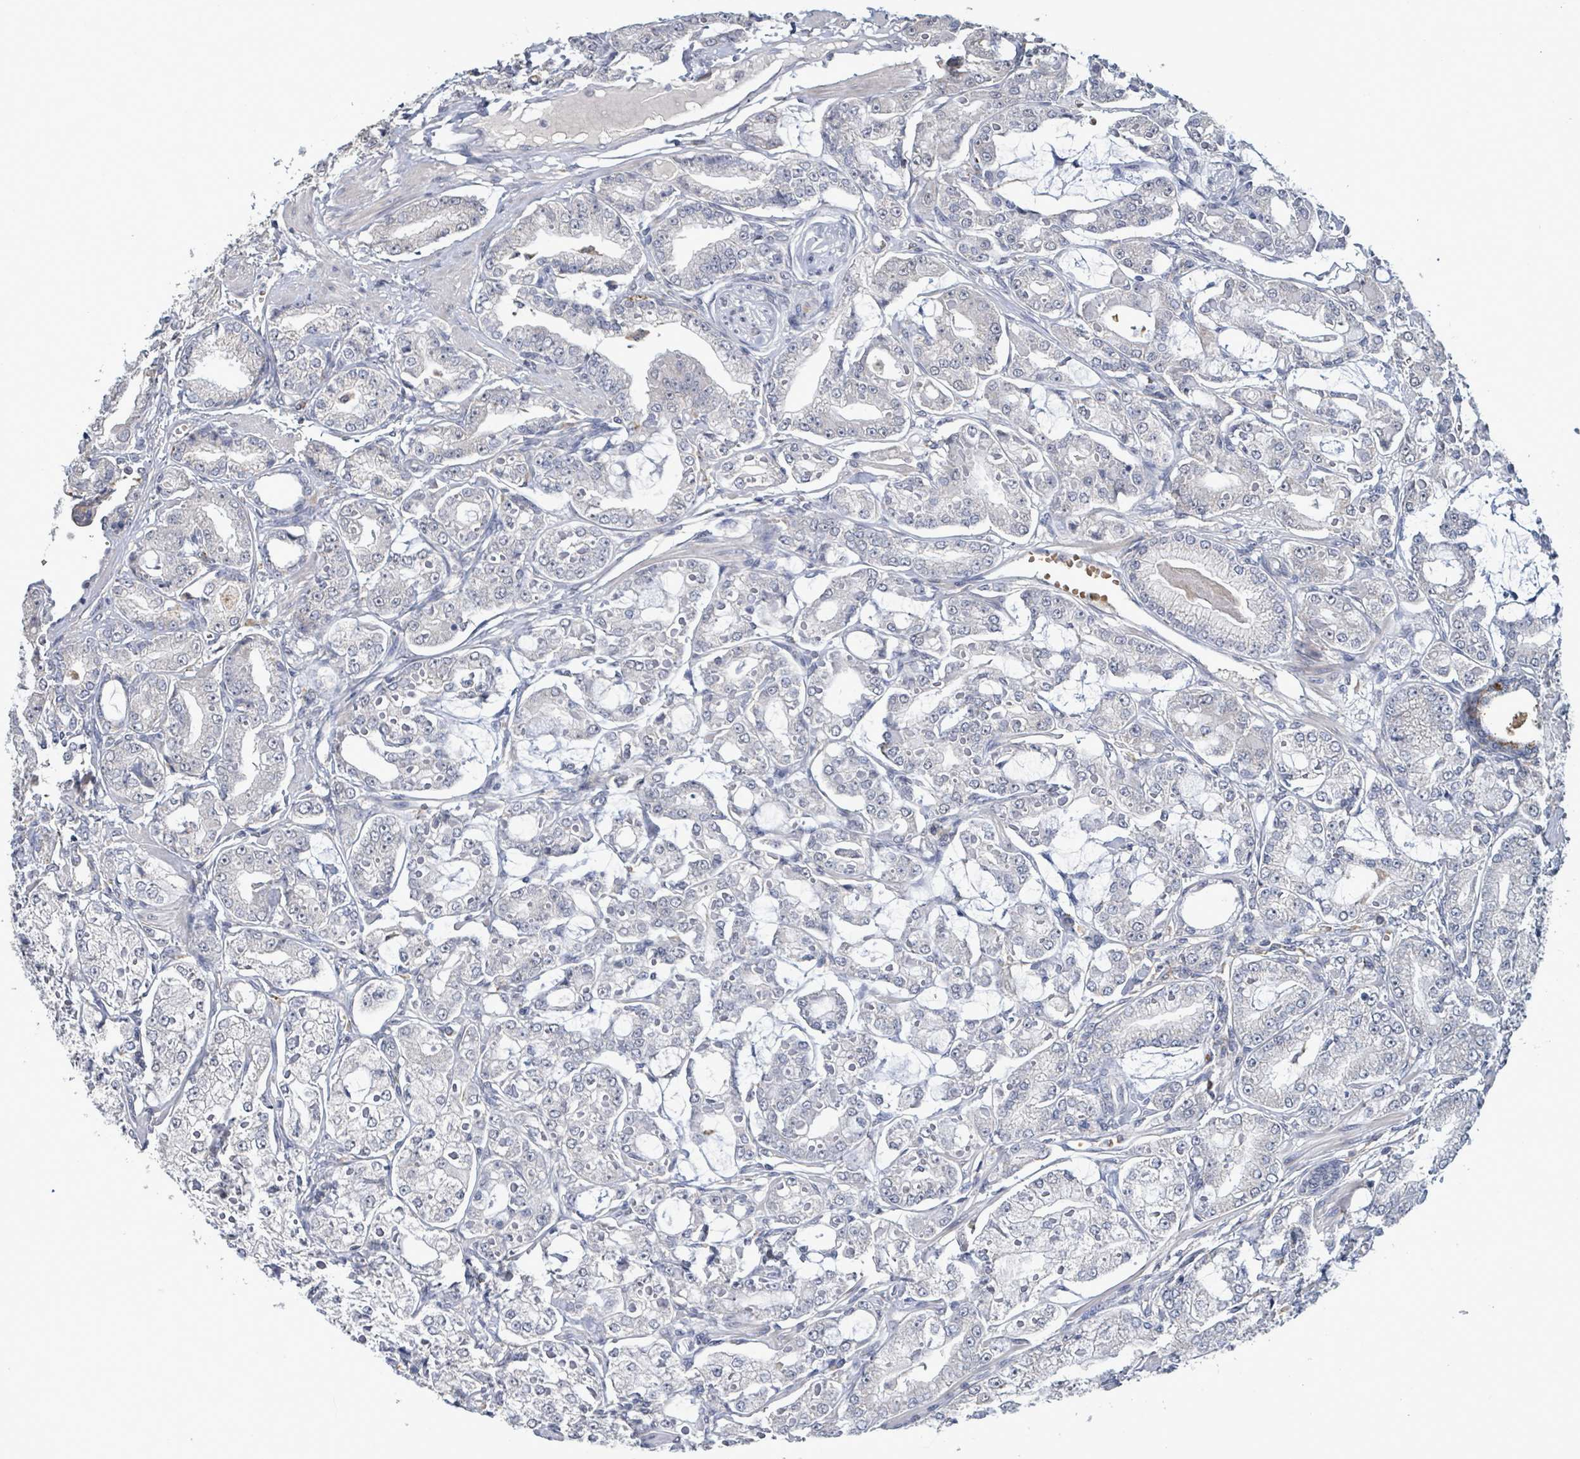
{"staining": {"intensity": "negative", "quantity": "none", "location": "none"}, "tissue": "prostate cancer", "cell_type": "Tumor cells", "image_type": "cancer", "snomed": [{"axis": "morphology", "description": "Adenocarcinoma, High grade"}, {"axis": "topography", "description": "Prostate"}], "caption": "There is no significant expression in tumor cells of prostate high-grade adenocarcinoma.", "gene": "SEBOX", "patient": {"sex": "male", "age": 71}}